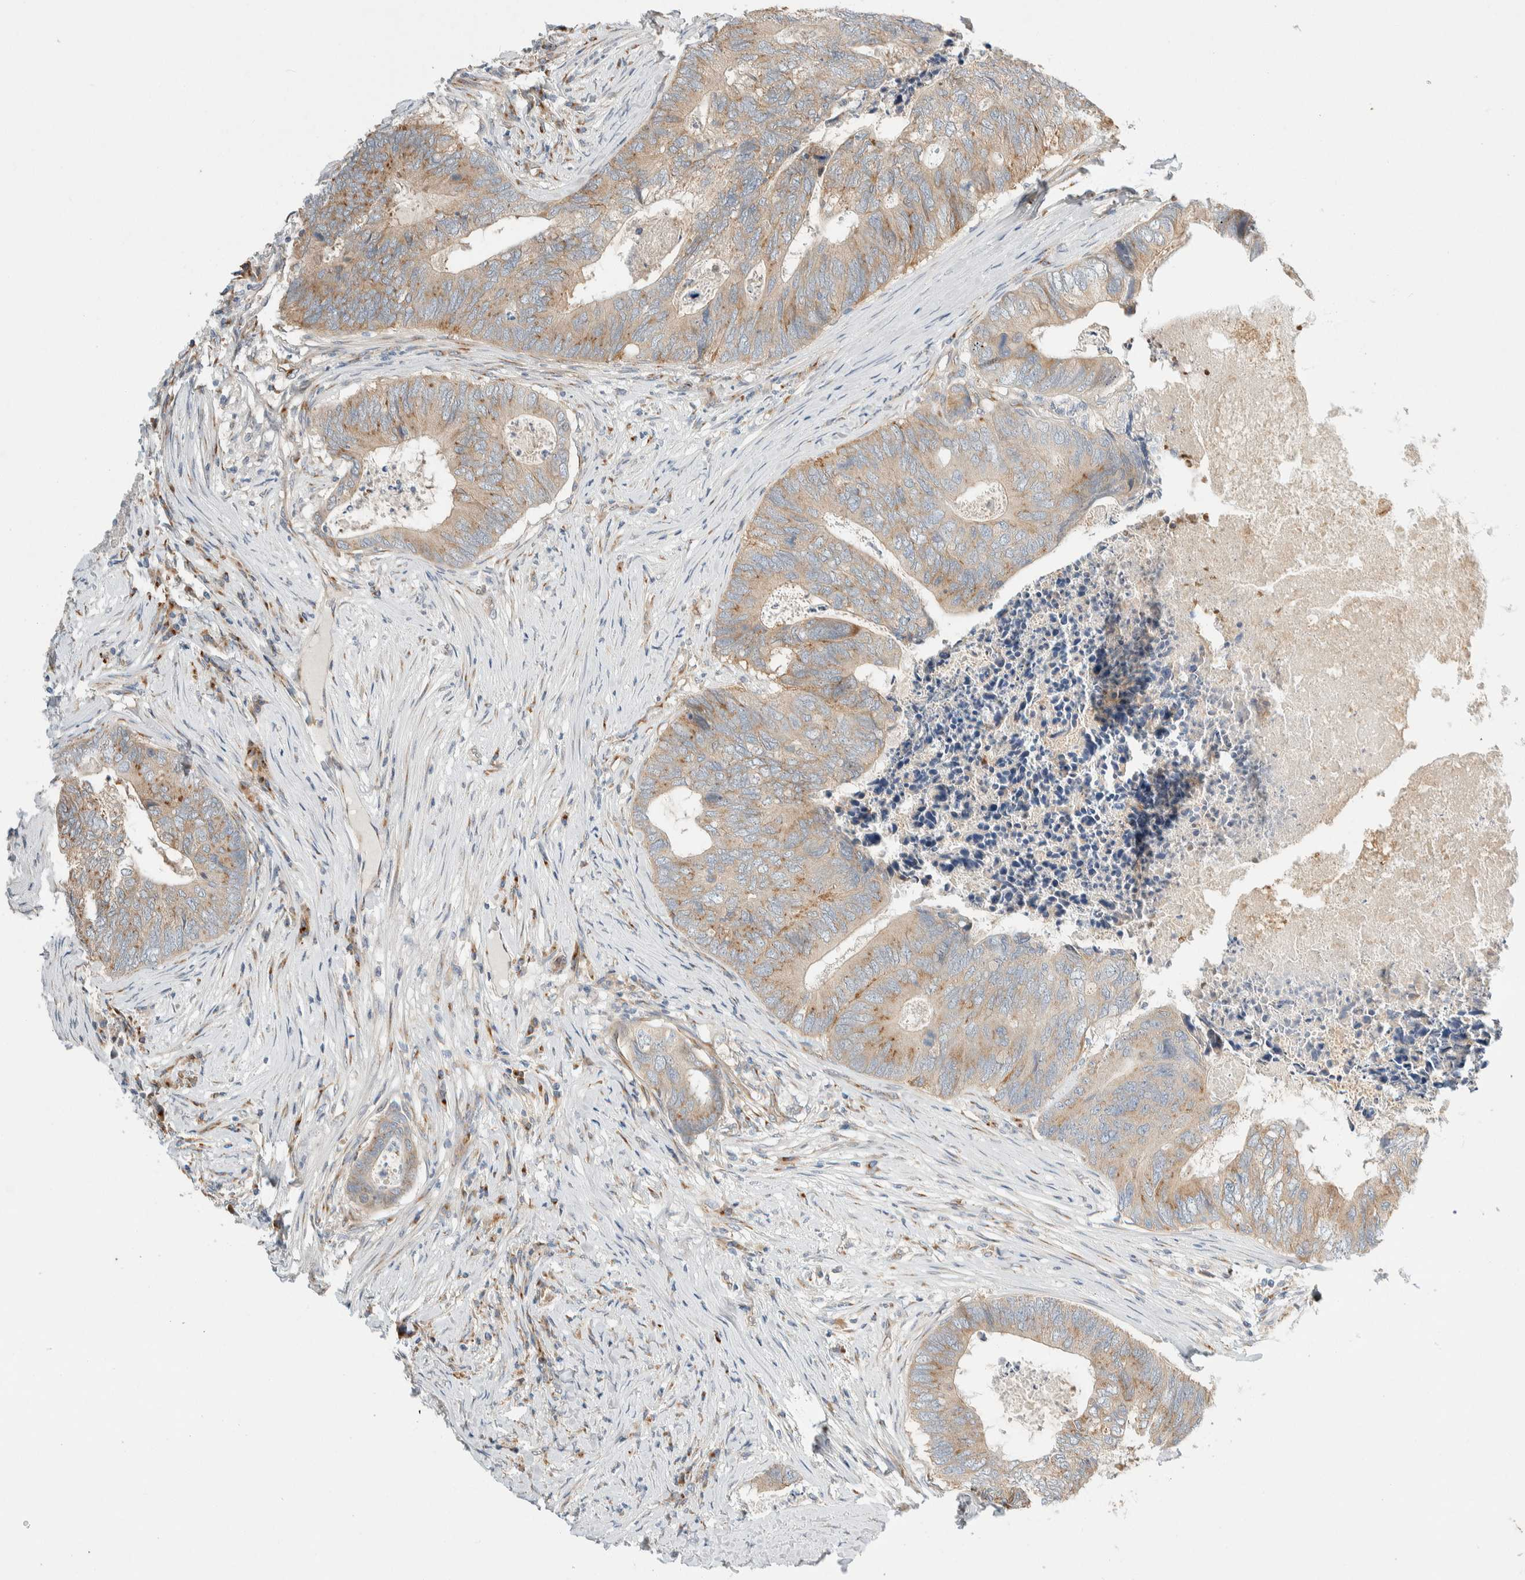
{"staining": {"intensity": "moderate", "quantity": ">75%", "location": "cytoplasmic/membranous"}, "tissue": "colorectal cancer", "cell_type": "Tumor cells", "image_type": "cancer", "snomed": [{"axis": "morphology", "description": "Adenocarcinoma, NOS"}, {"axis": "topography", "description": "Colon"}], "caption": "The immunohistochemical stain shows moderate cytoplasmic/membranous staining in tumor cells of adenocarcinoma (colorectal) tissue.", "gene": "TMEM184B", "patient": {"sex": "female", "age": 67}}